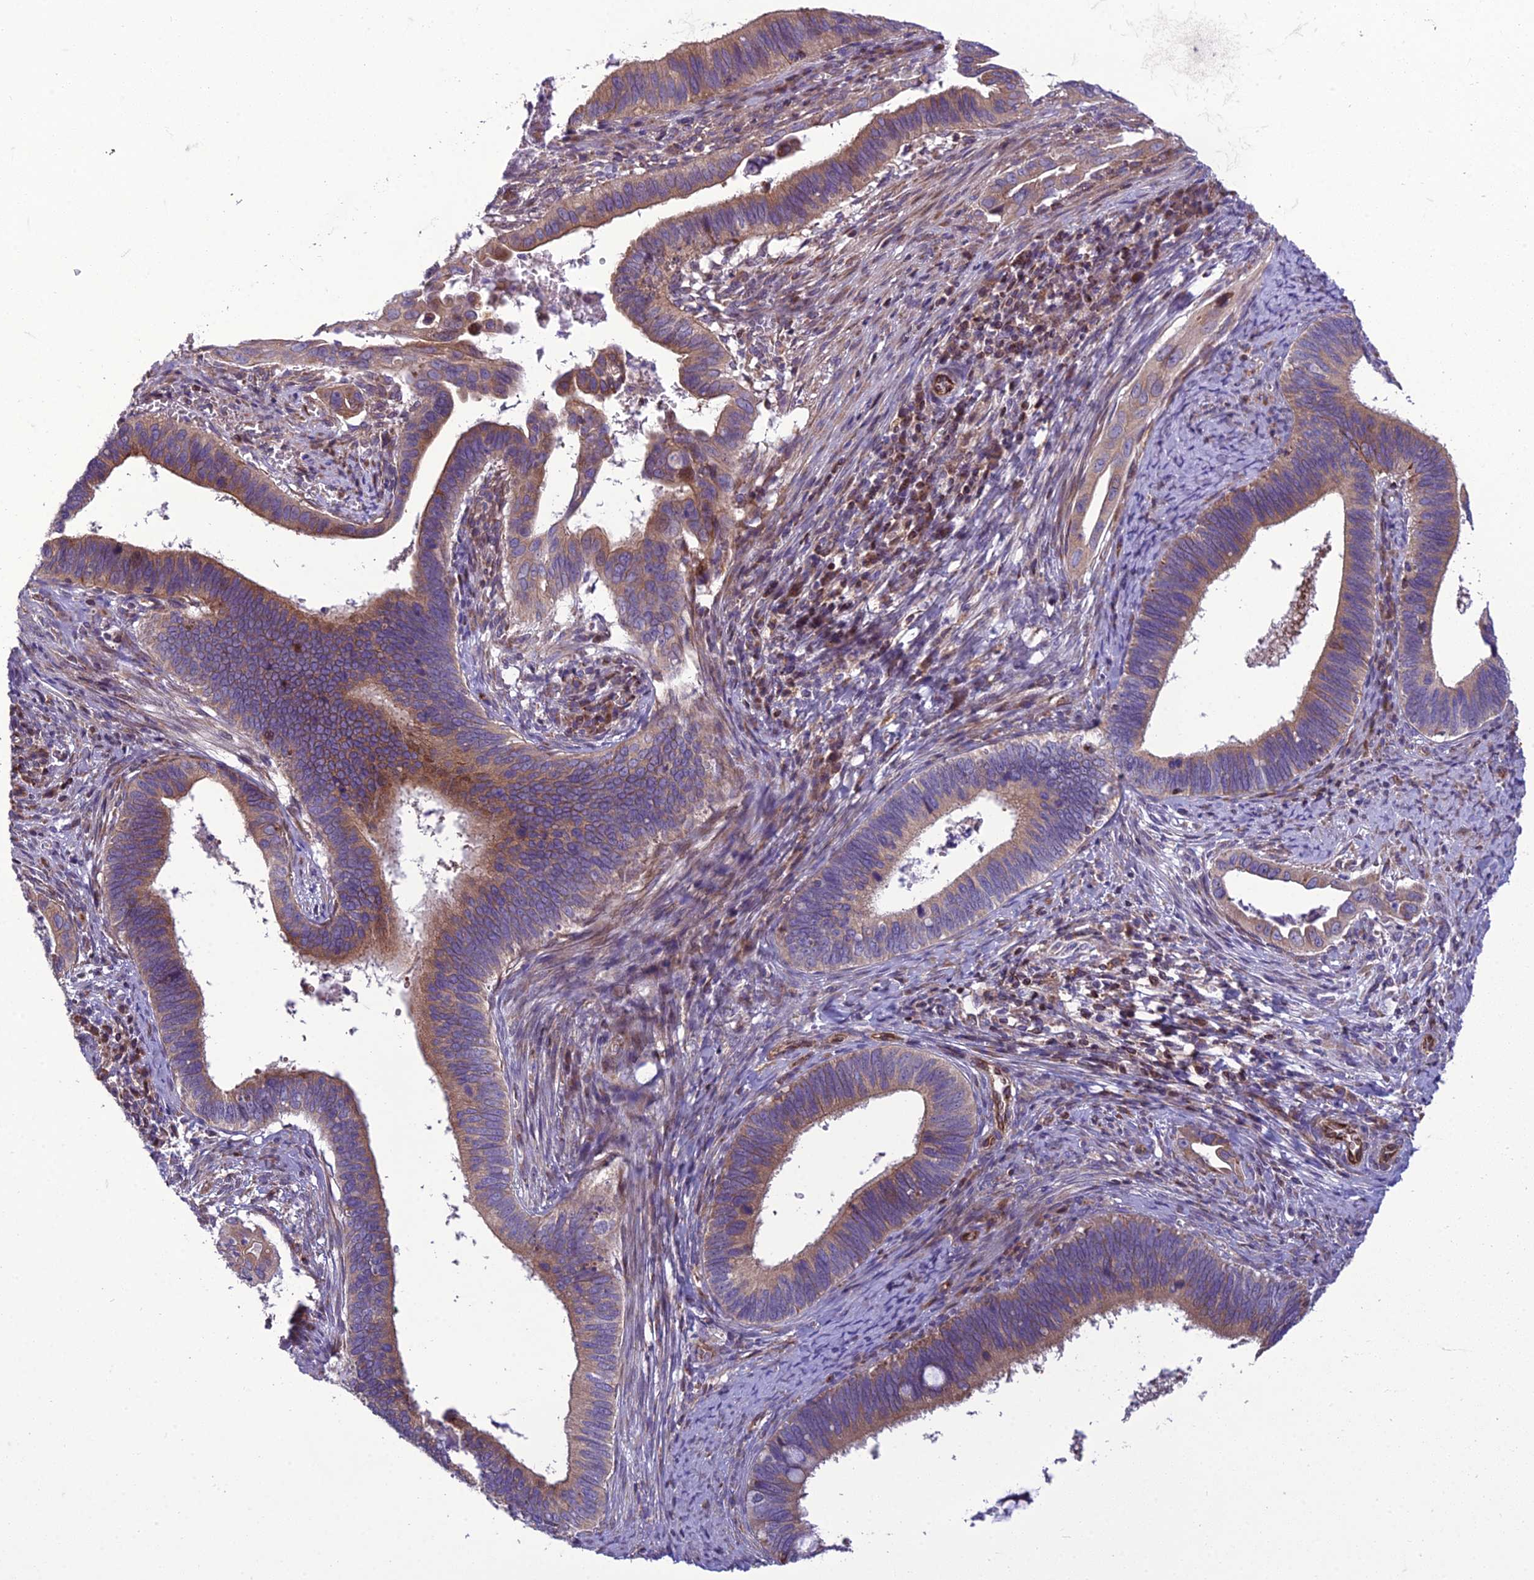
{"staining": {"intensity": "moderate", "quantity": ">75%", "location": "cytoplasmic/membranous"}, "tissue": "cervical cancer", "cell_type": "Tumor cells", "image_type": "cancer", "snomed": [{"axis": "morphology", "description": "Adenocarcinoma, NOS"}, {"axis": "topography", "description": "Cervix"}], "caption": "Protein staining of adenocarcinoma (cervical) tissue exhibits moderate cytoplasmic/membranous staining in about >75% of tumor cells.", "gene": "GIMAP1", "patient": {"sex": "female", "age": 42}}